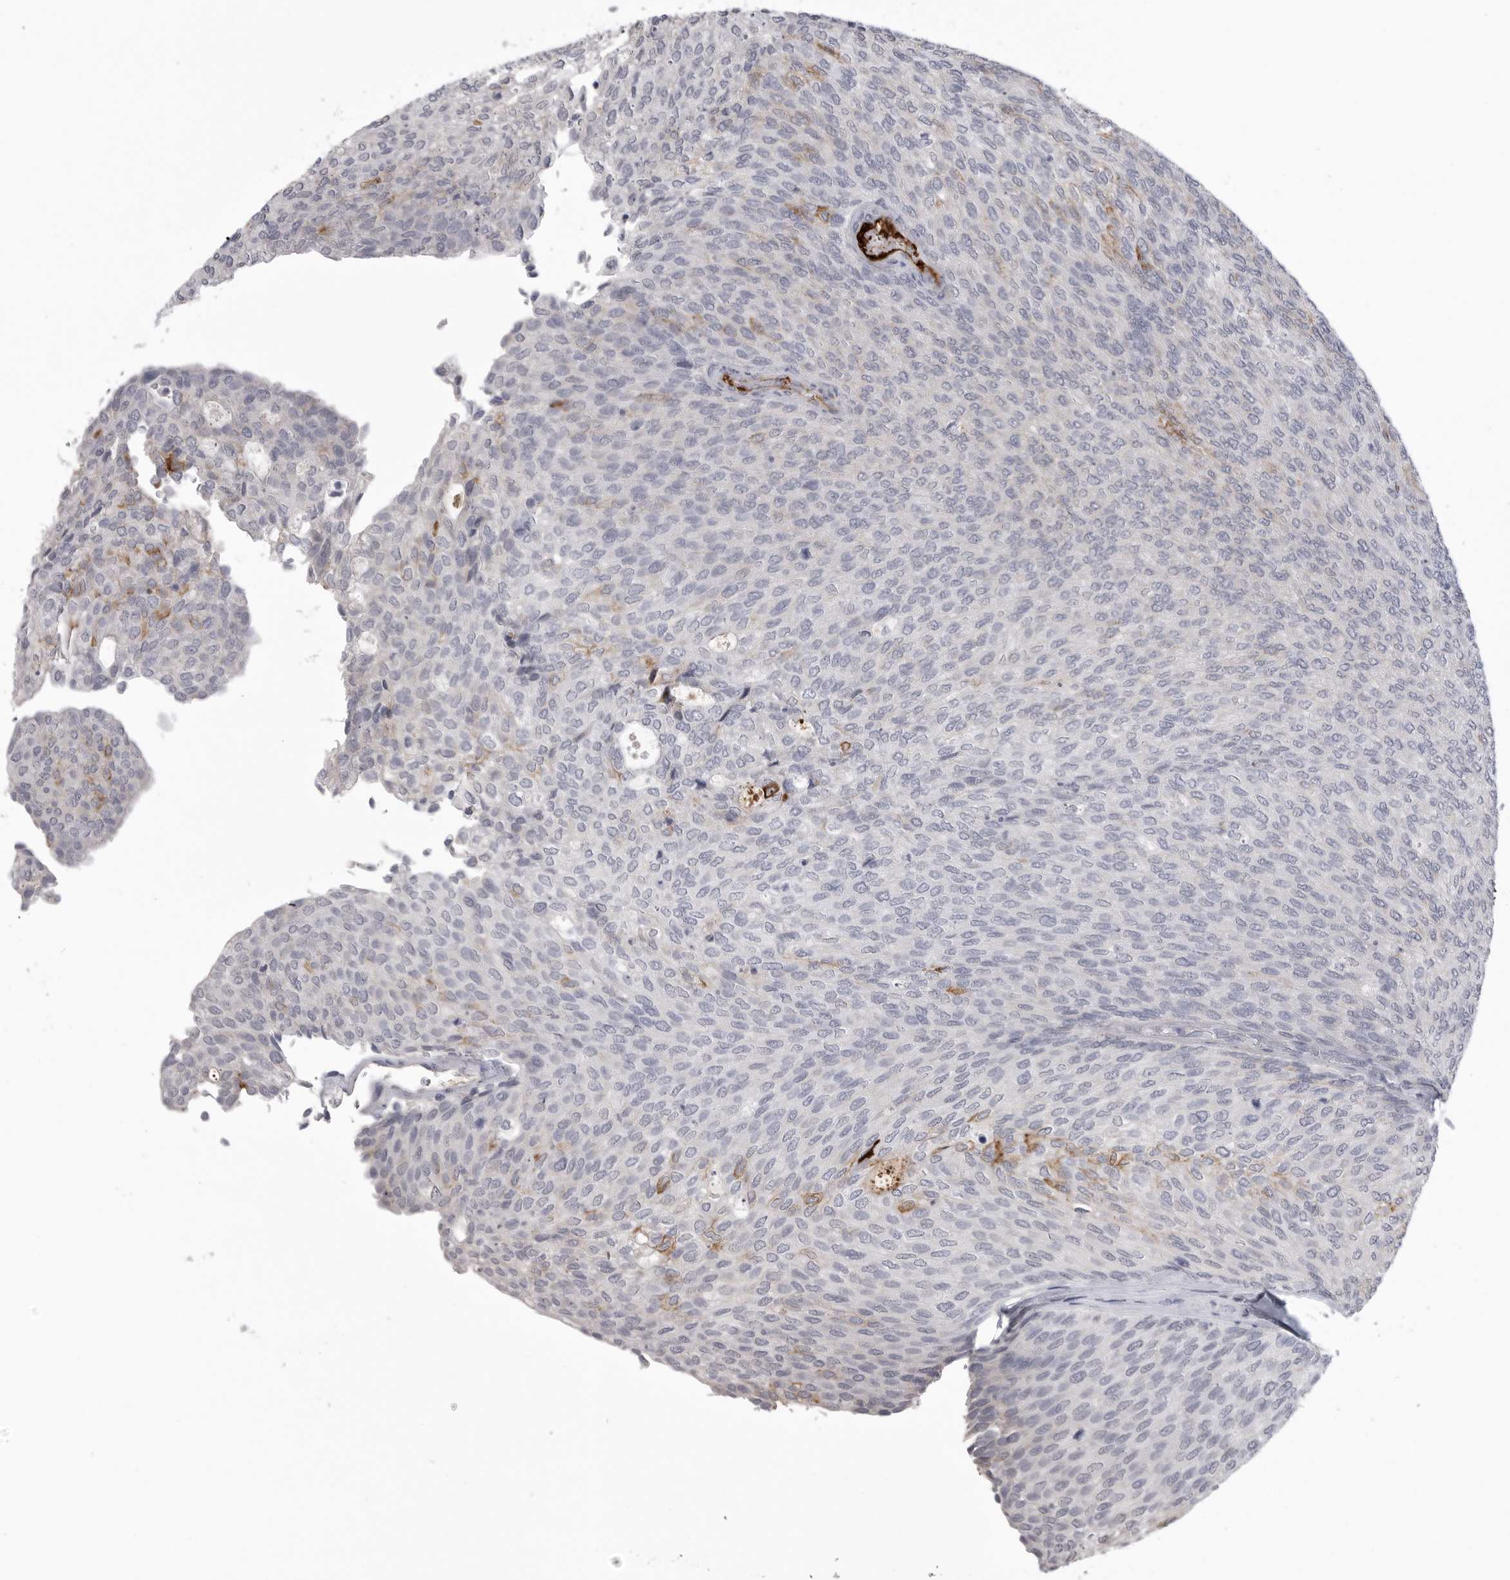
{"staining": {"intensity": "moderate", "quantity": "<25%", "location": "cytoplasmic/membranous"}, "tissue": "urothelial cancer", "cell_type": "Tumor cells", "image_type": "cancer", "snomed": [{"axis": "morphology", "description": "Urothelial carcinoma, Low grade"}, {"axis": "topography", "description": "Urinary bladder"}], "caption": "A photomicrograph of urothelial cancer stained for a protein demonstrates moderate cytoplasmic/membranous brown staining in tumor cells.", "gene": "SERPING1", "patient": {"sex": "female", "age": 79}}